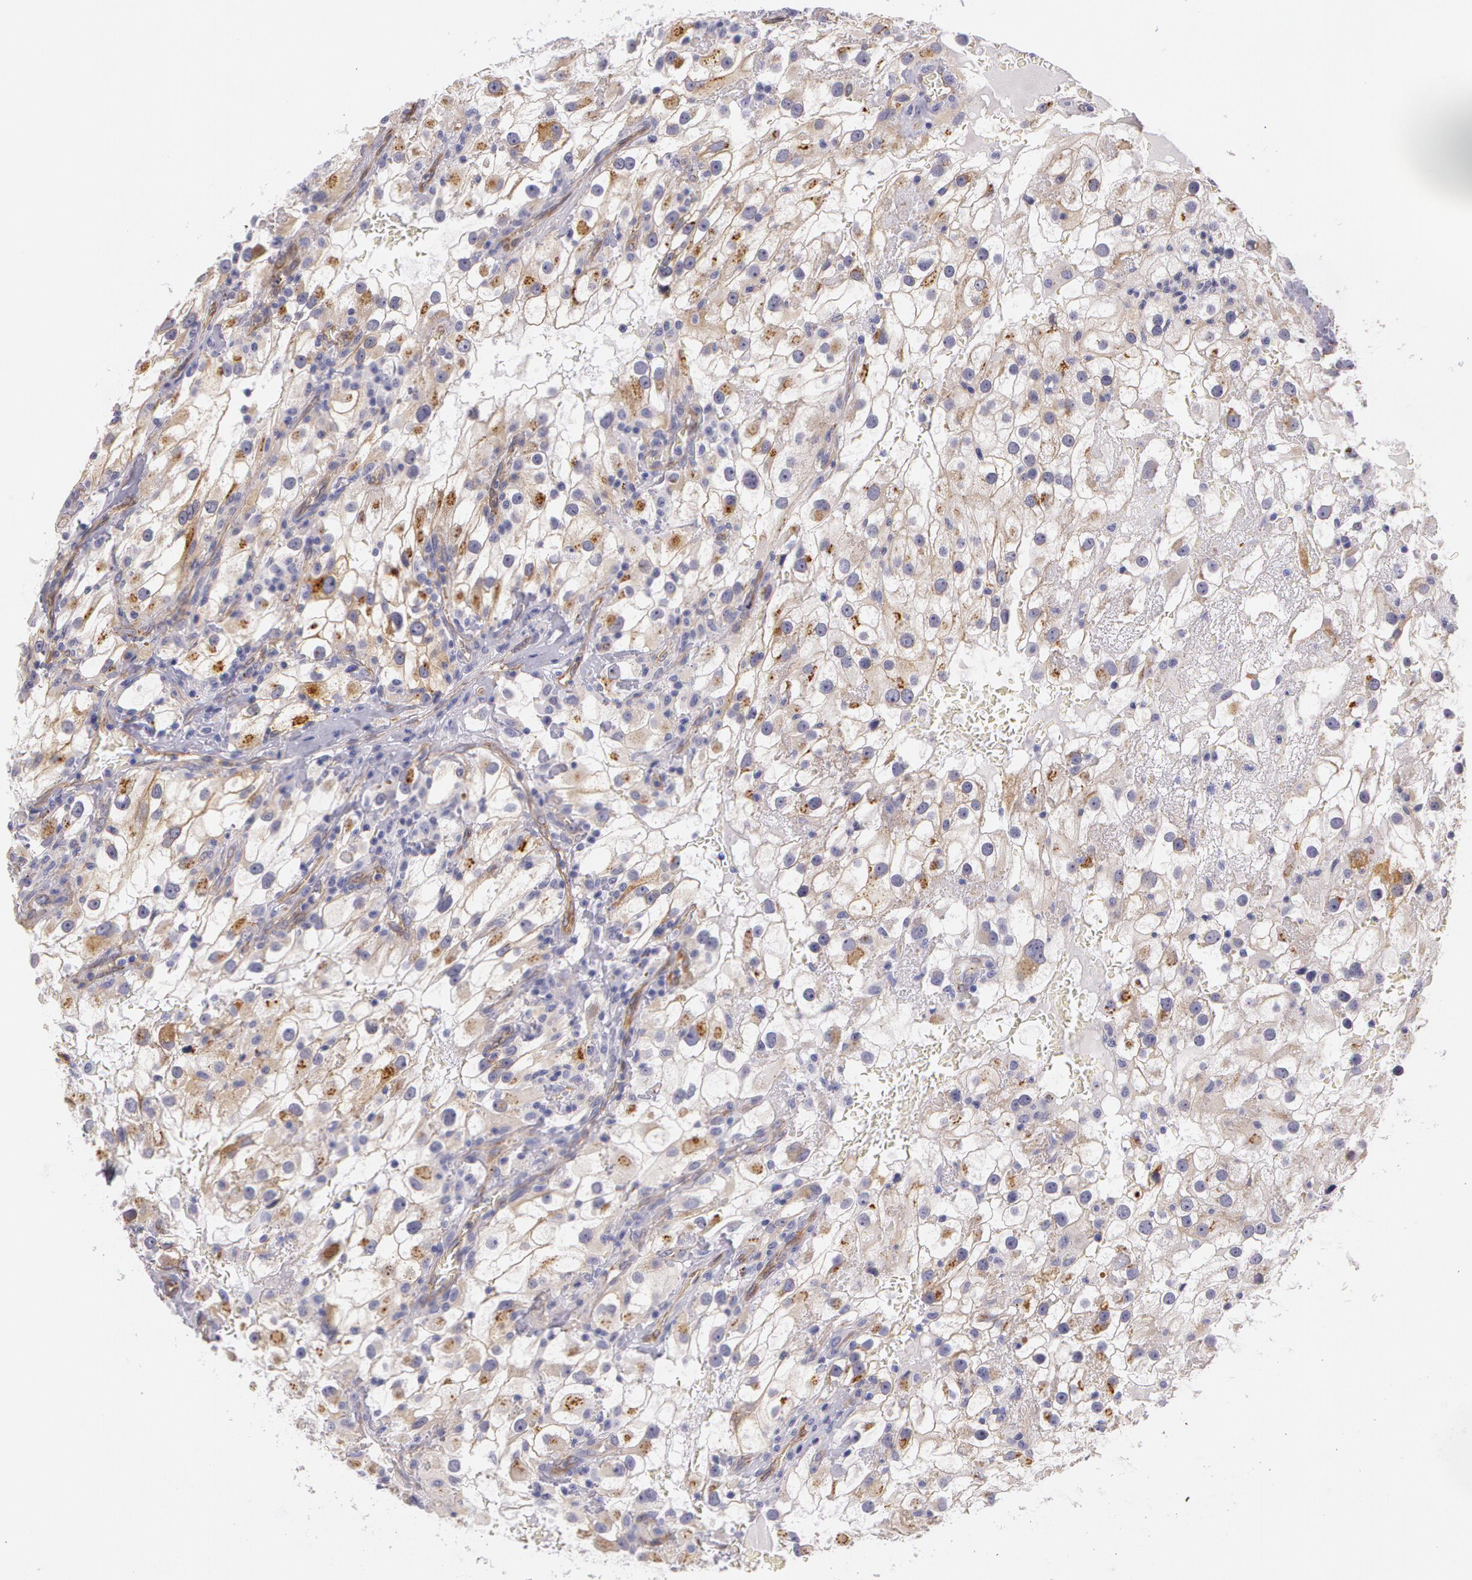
{"staining": {"intensity": "moderate", "quantity": "25%-75%", "location": "cytoplasmic/membranous"}, "tissue": "renal cancer", "cell_type": "Tumor cells", "image_type": "cancer", "snomed": [{"axis": "morphology", "description": "Adenocarcinoma, NOS"}, {"axis": "topography", "description": "Kidney"}], "caption": "Renal cancer stained for a protein (brown) exhibits moderate cytoplasmic/membranous positive staining in approximately 25%-75% of tumor cells.", "gene": "APP", "patient": {"sex": "female", "age": 52}}